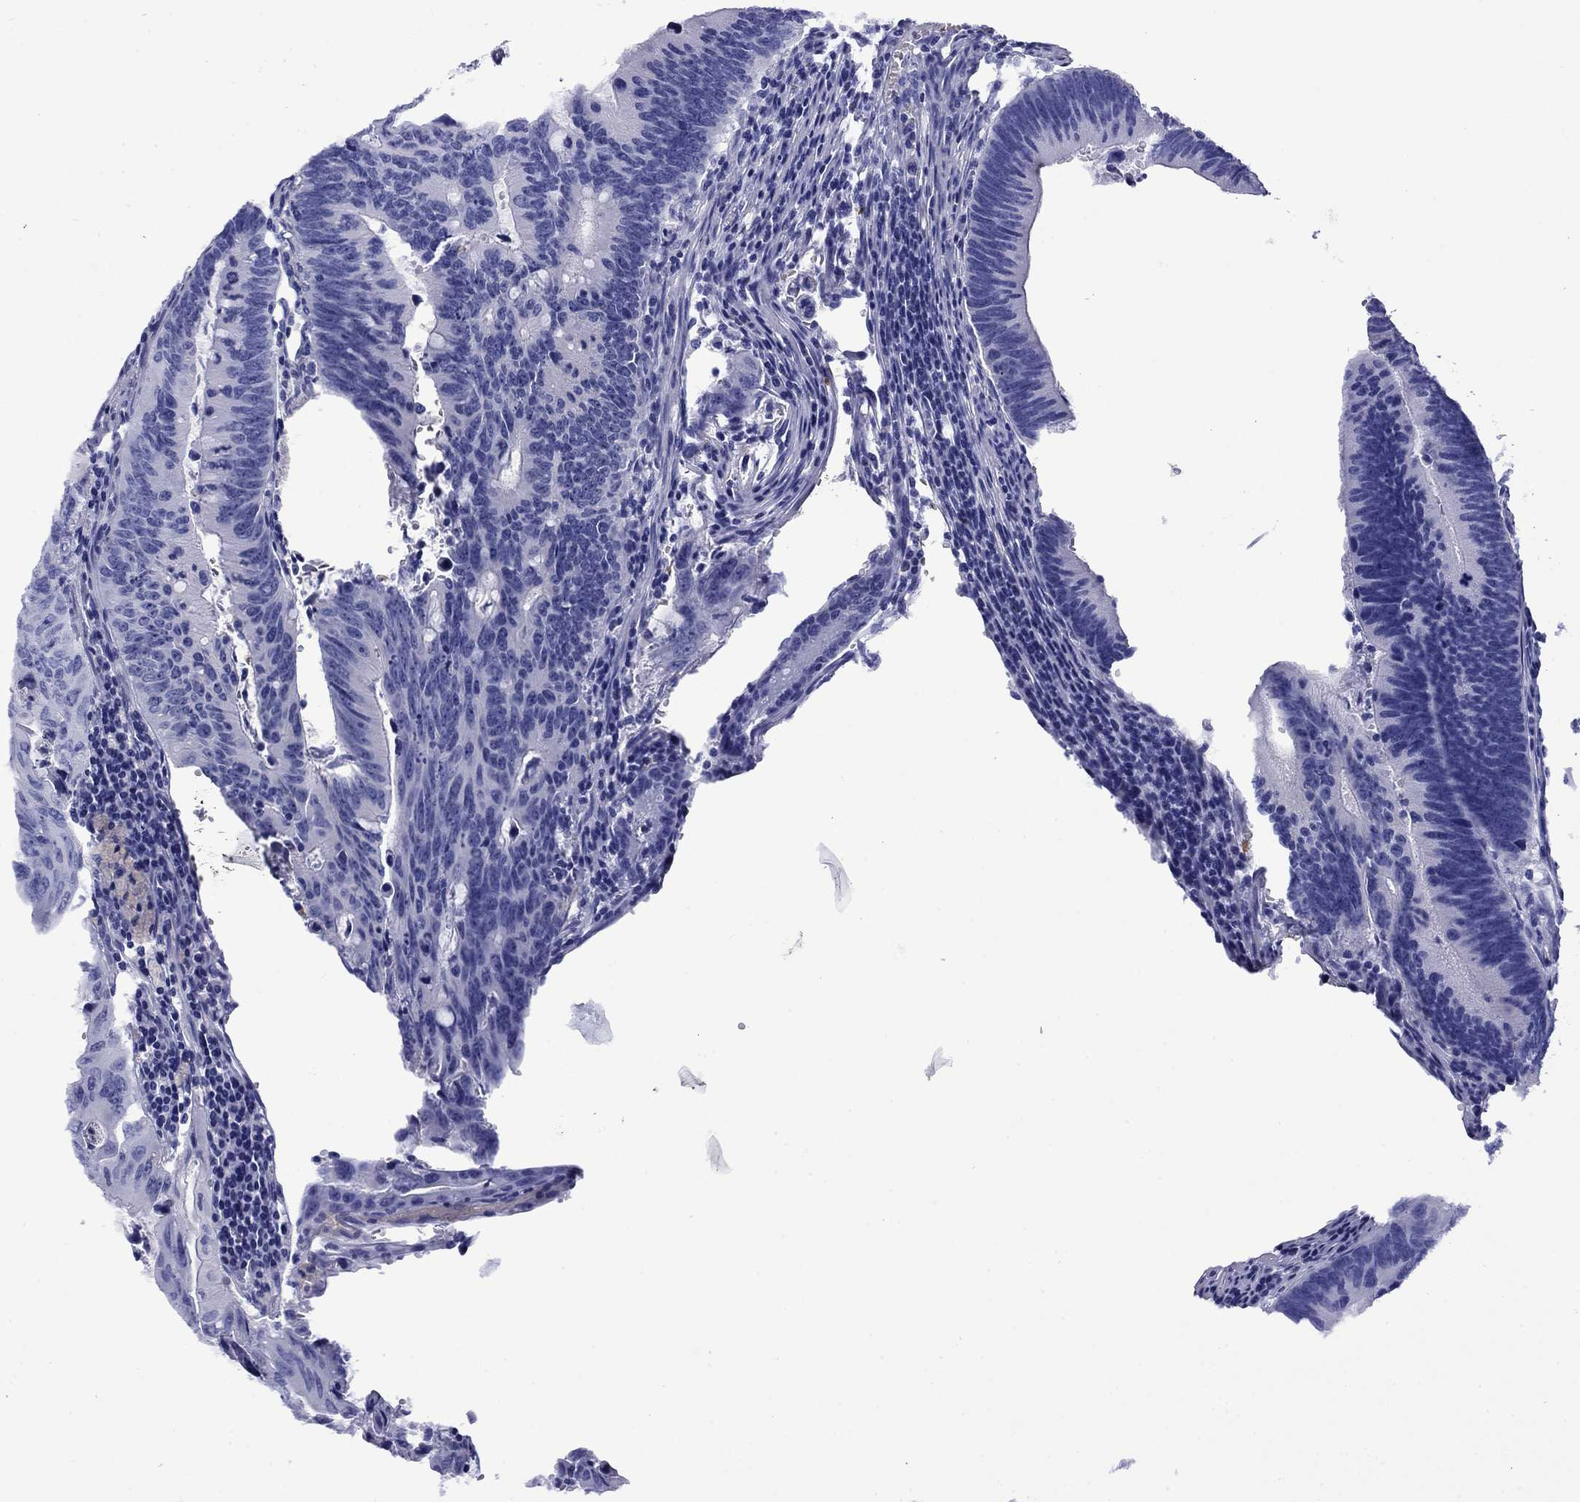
{"staining": {"intensity": "negative", "quantity": "none", "location": "none"}, "tissue": "colorectal cancer", "cell_type": "Tumor cells", "image_type": "cancer", "snomed": [{"axis": "morphology", "description": "Adenocarcinoma, NOS"}, {"axis": "topography", "description": "Colon"}], "caption": "There is no significant expression in tumor cells of colorectal cancer.", "gene": "ROM1", "patient": {"sex": "female", "age": 87}}